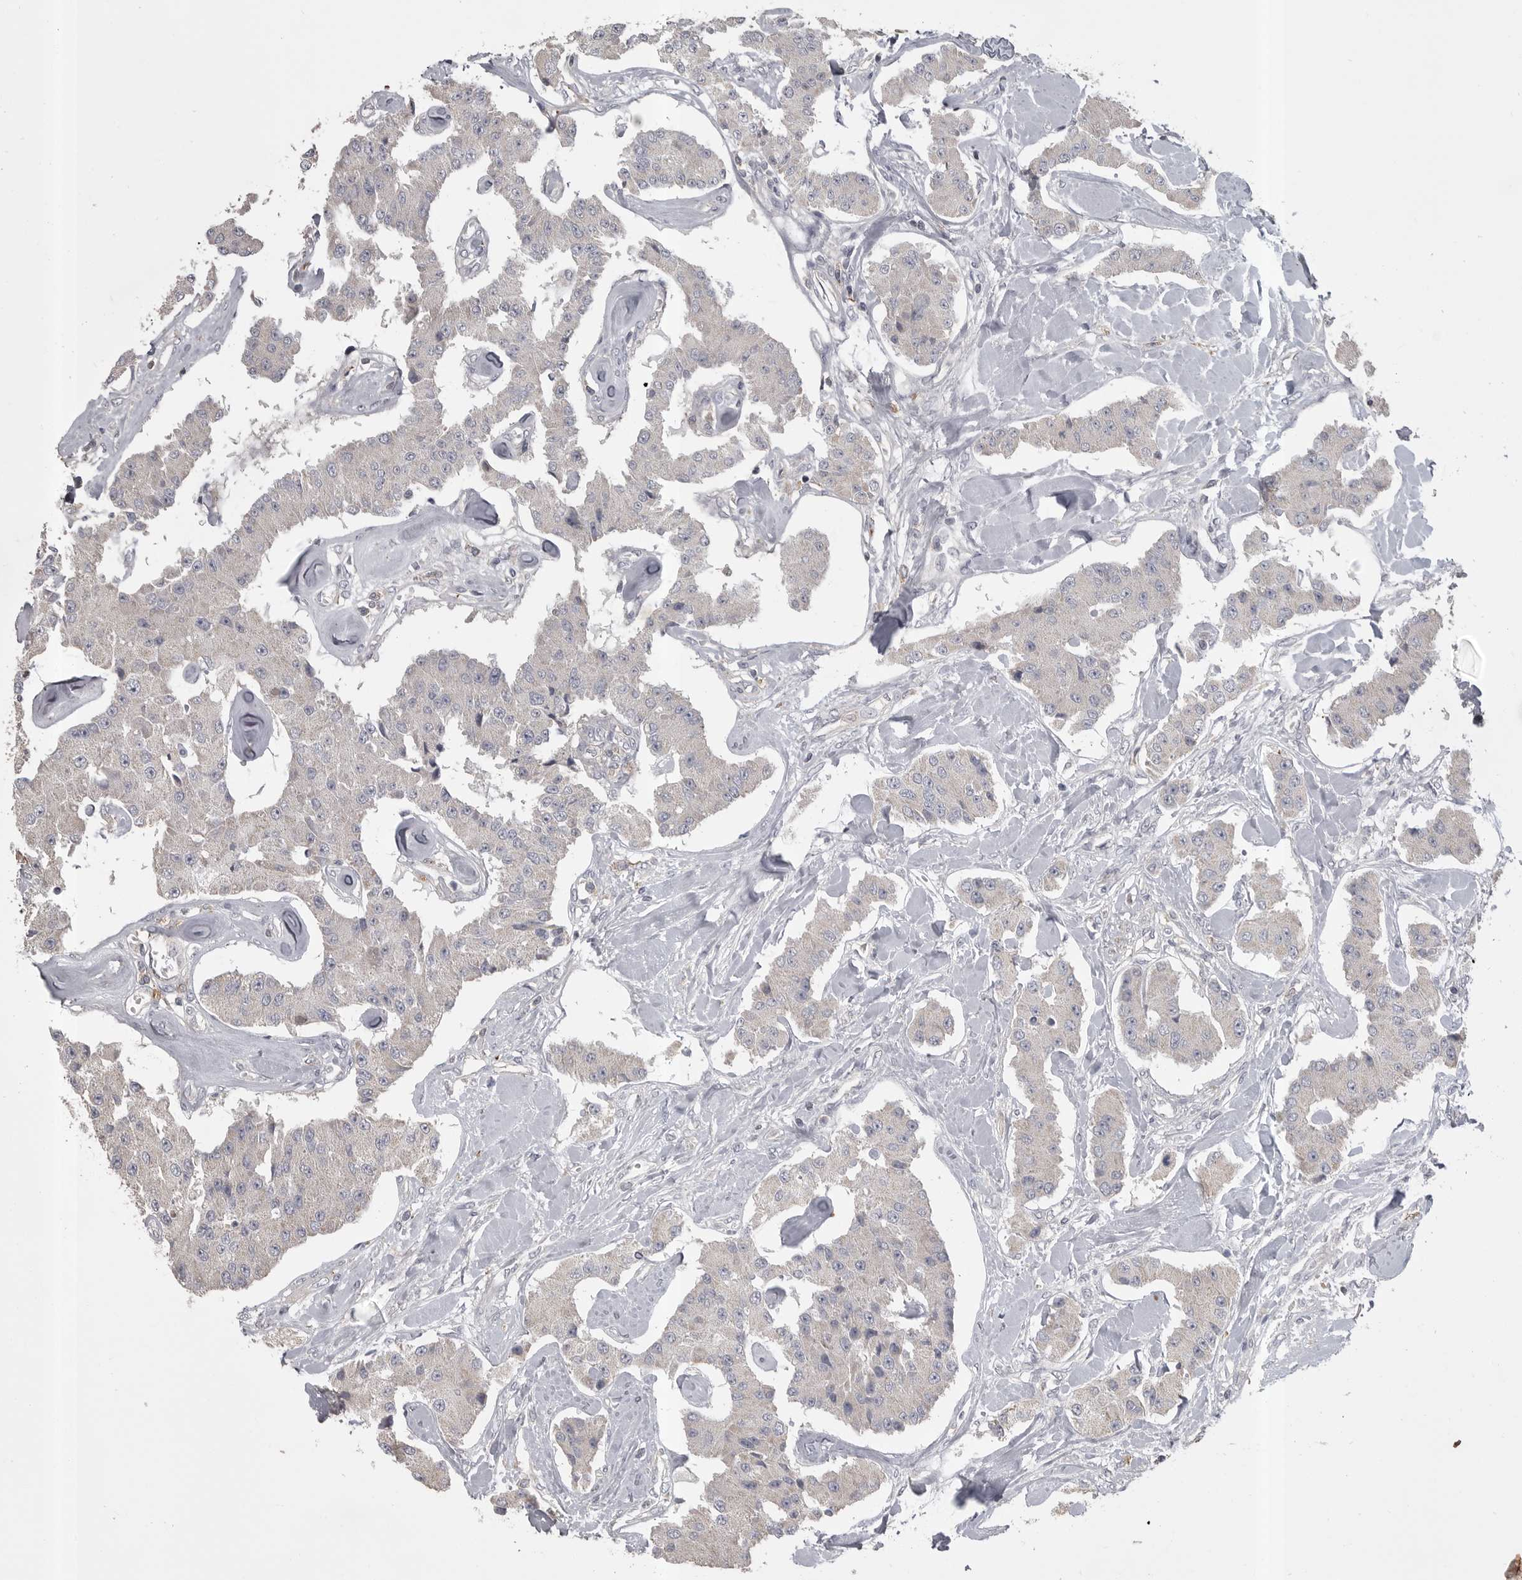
{"staining": {"intensity": "negative", "quantity": "none", "location": "none"}, "tissue": "carcinoid", "cell_type": "Tumor cells", "image_type": "cancer", "snomed": [{"axis": "morphology", "description": "Carcinoid, malignant, NOS"}, {"axis": "topography", "description": "Pancreas"}], "caption": "A micrograph of carcinoid stained for a protein demonstrates no brown staining in tumor cells. (Immunohistochemistry, brightfield microscopy, high magnification).", "gene": "CMTM6", "patient": {"sex": "male", "age": 41}}